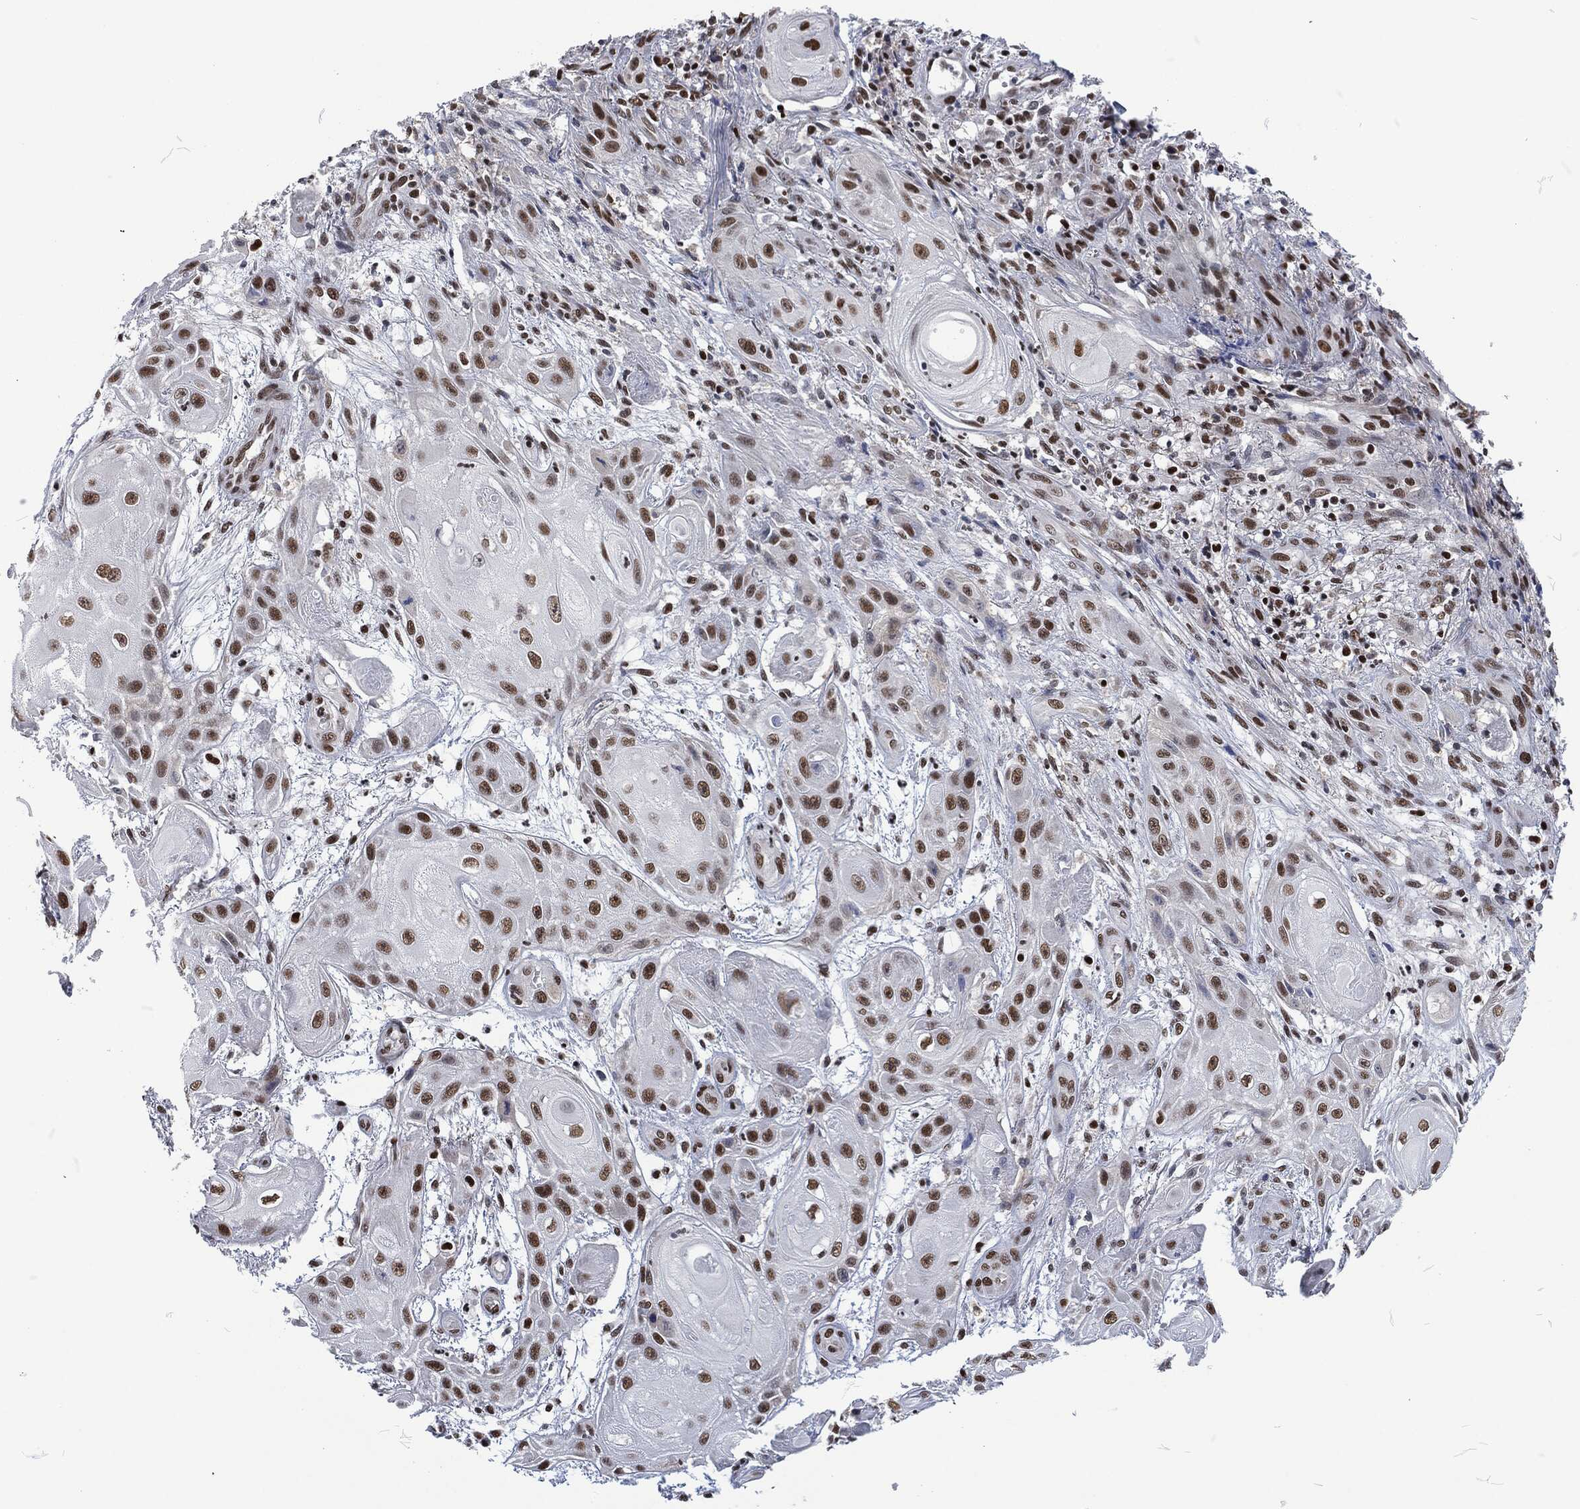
{"staining": {"intensity": "strong", "quantity": "25%-75%", "location": "nuclear"}, "tissue": "skin cancer", "cell_type": "Tumor cells", "image_type": "cancer", "snomed": [{"axis": "morphology", "description": "Squamous cell carcinoma, NOS"}, {"axis": "topography", "description": "Skin"}], "caption": "Human skin cancer (squamous cell carcinoma) stained with a brown dye demonstrates strong nuclear positive staining in approximately 25%-75% of tumor cells.", "gene": "DCPS", "patient": {"sex": "male", "age": 62}}